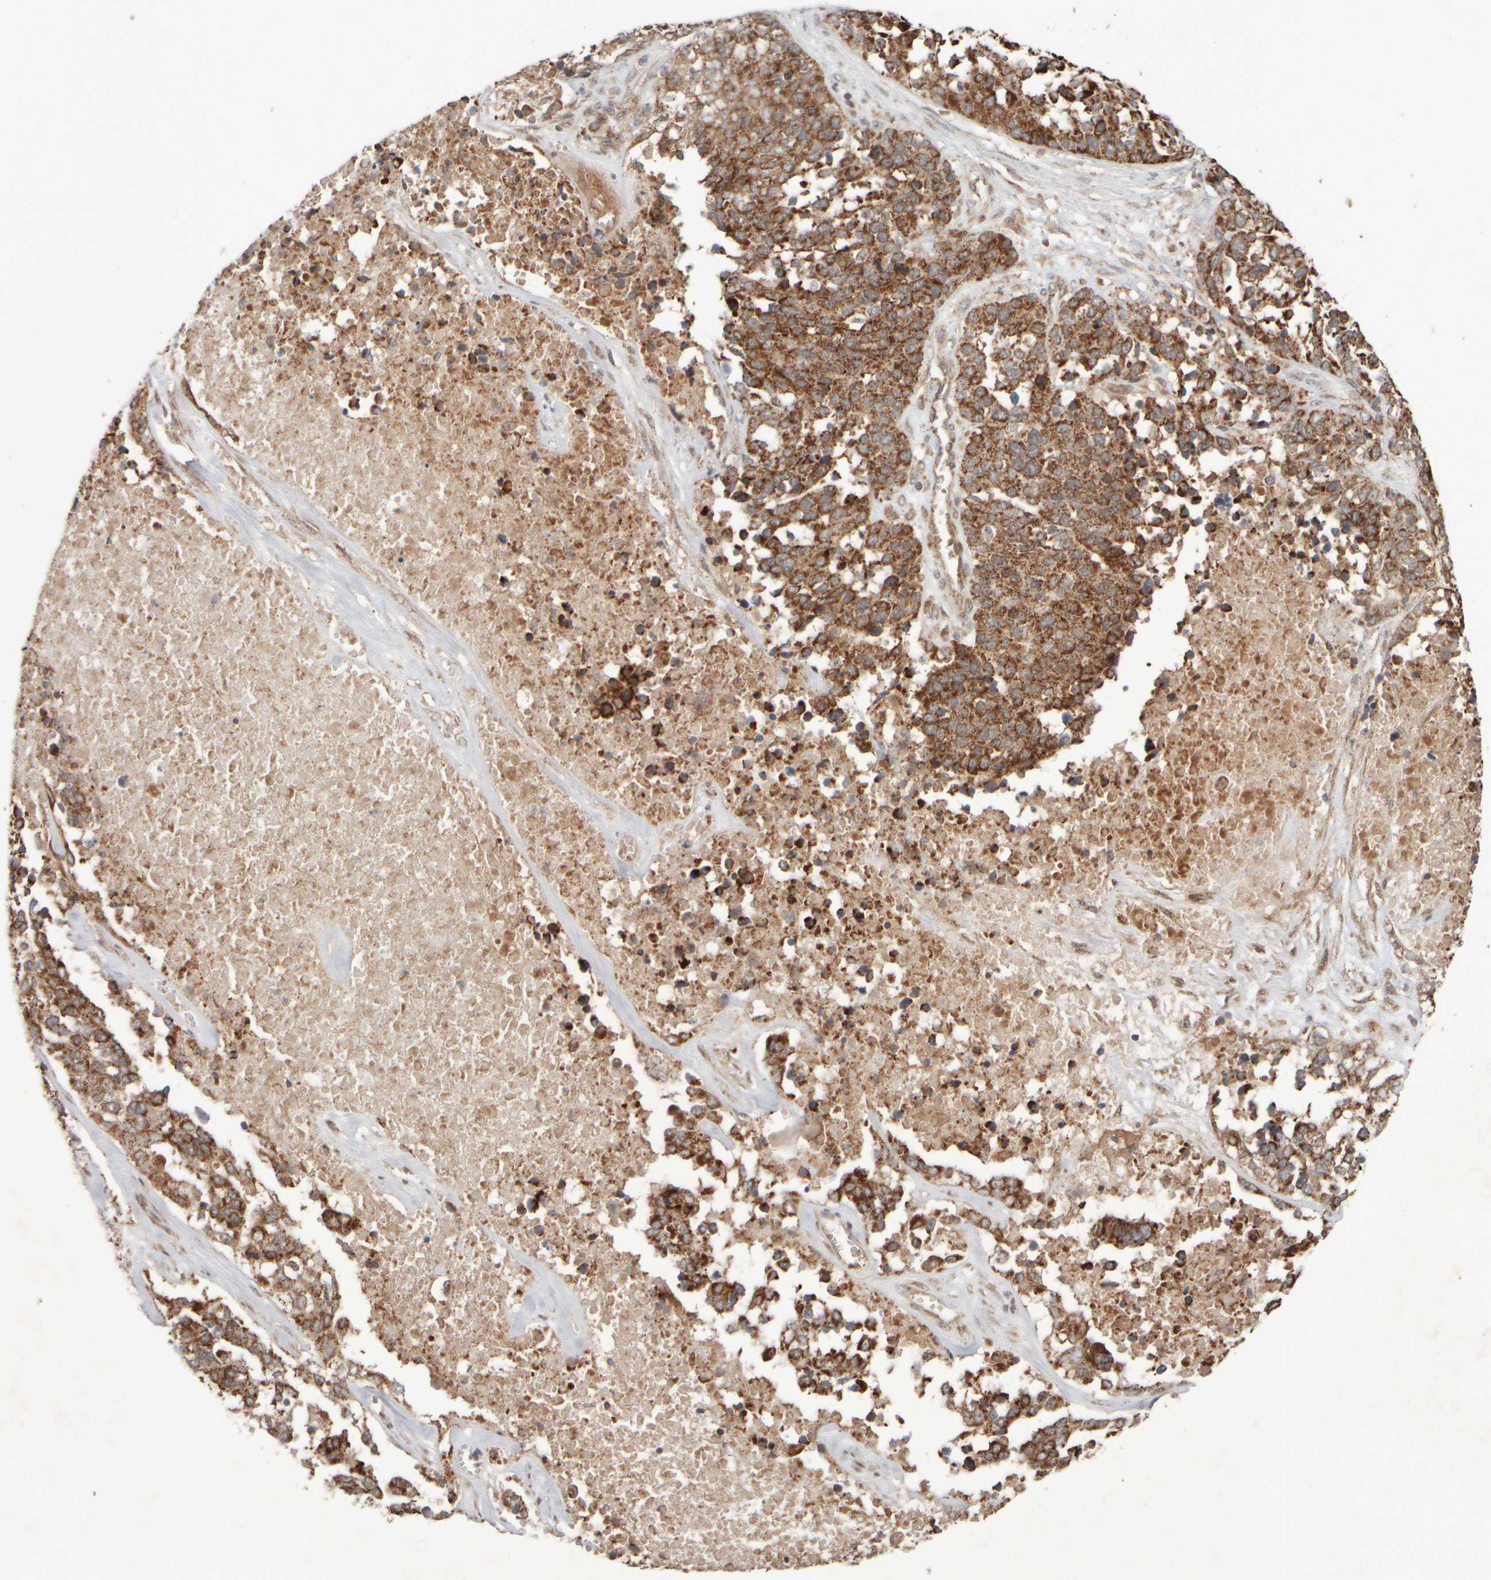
{"staining": {"intensity": "strong", "quantity": ">75%", "location": "cytoplasmic/membranous"}, "tissue": "ovarian cancer", "cell_type": "Tumor cells", "image_type": "cancer", "snomed": [{"axis": "morphology", "description": "Cystadenocarcinoma, serous, NOS"}, {"axis": "topography", "description": "Ovary"}], "caption": "Tumor cells demonstrate strong cytoplasmic/membranous expression in about >75% of cells in serous cystadenocarcinoma (ovarian).", "gene": "EIF2B3", "patient": {"sex": "female", "age": 44}}